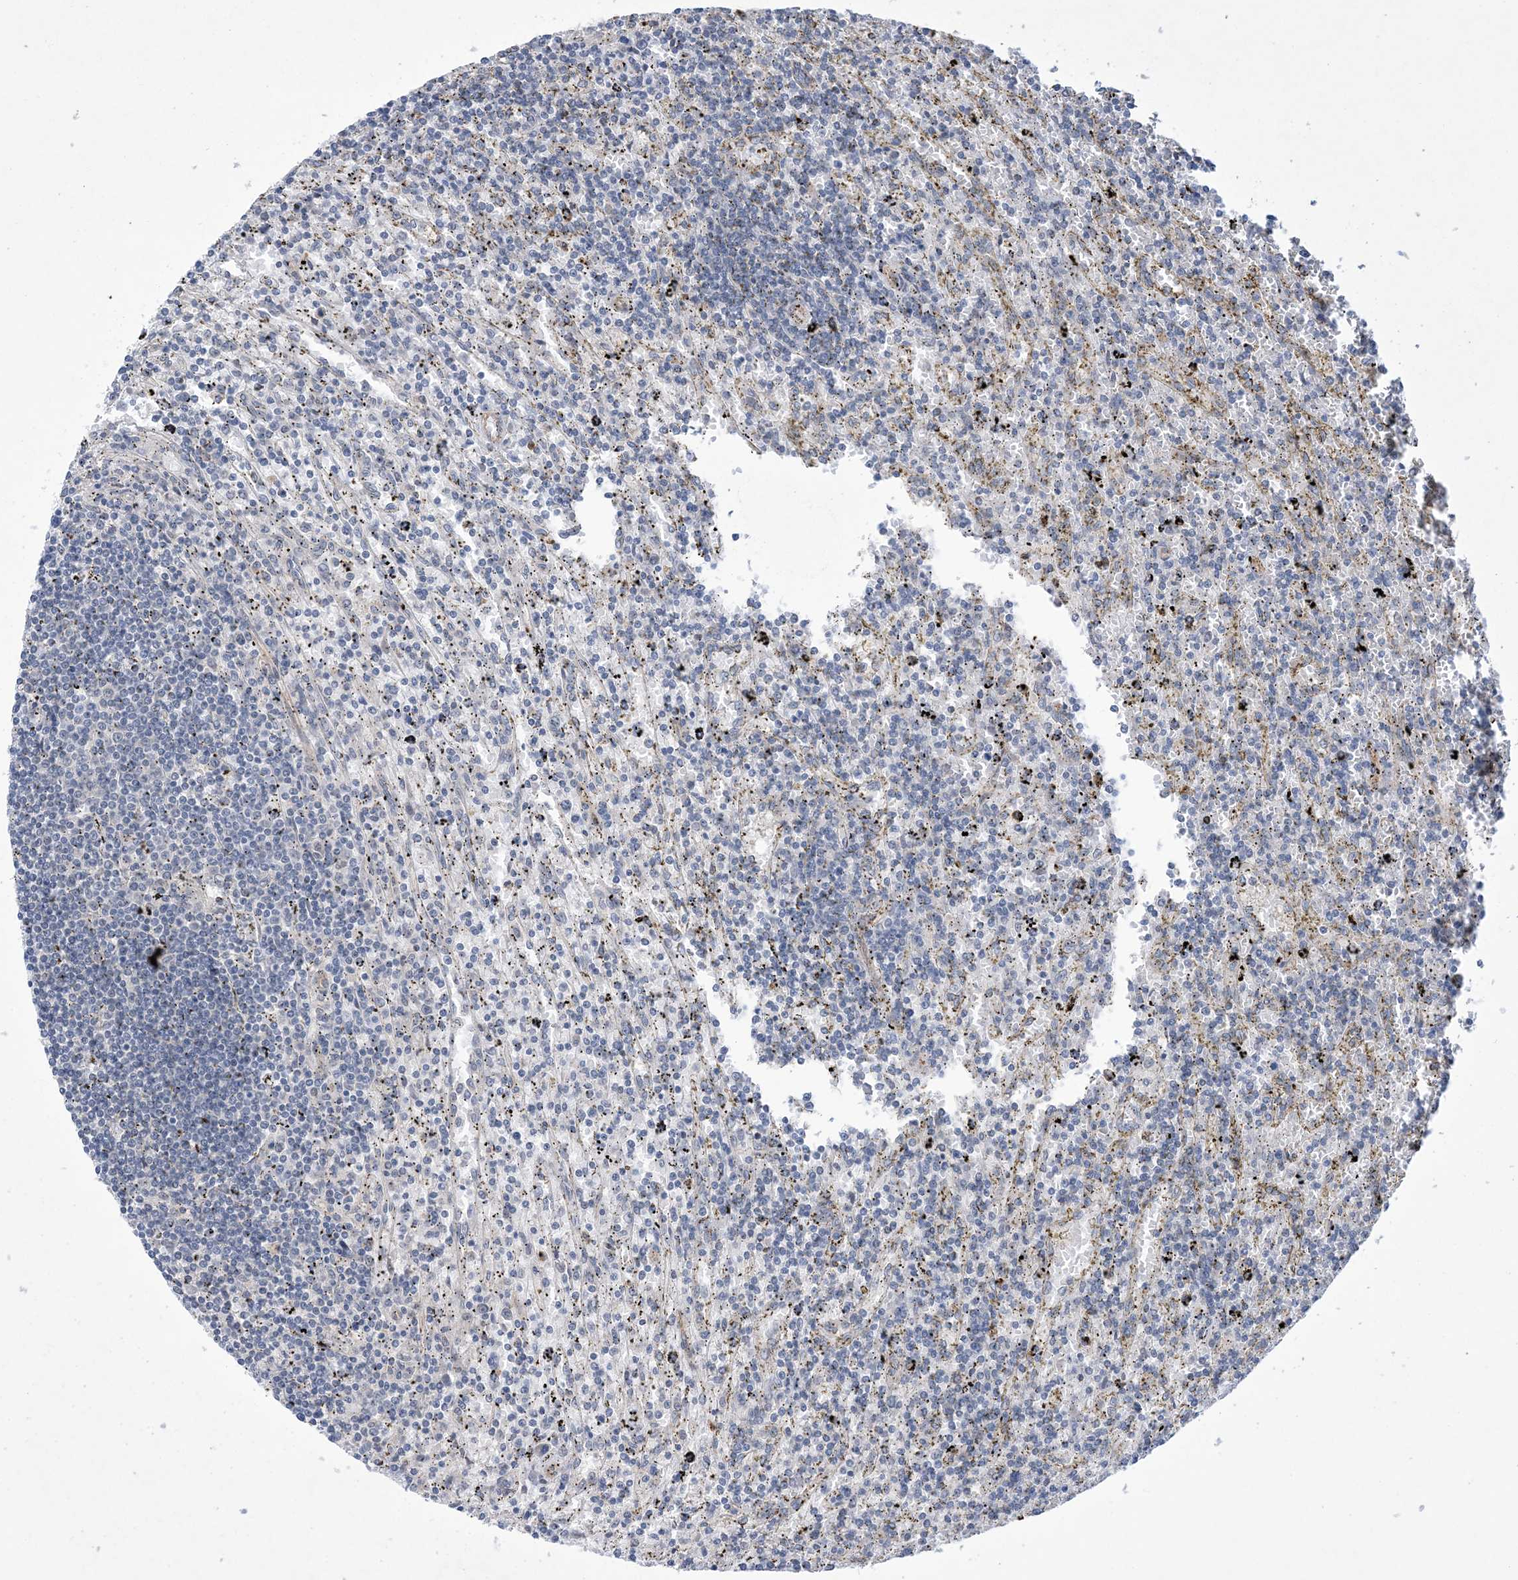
{"staining": {"intensity": "negative", "quantity": "none", "location": "none"}, "tissue": "lymphoma", "cell_type": "Tumor cells", "image_type": "cancer", "snomed": [{"axis": "morphology", "description": "Malignant lymphoma, non-Hodgkin's type, Low grade"}, {"axis": "topography", "description": "Spleen"}], "caption": "Immunohistochemistry histopathology image of neoplastic tissue: human lymphoma stained with DAB (3,3'-diaminobenzidine) exhibits no significant protein expression in tumor cells. (DAB (3,3'-diaminobenzidine) immunohistochemistry (IHC) with hematoxylin counter stain).", "gene": "EHBP1", "patient": {"sex": "male", "age": 76}}